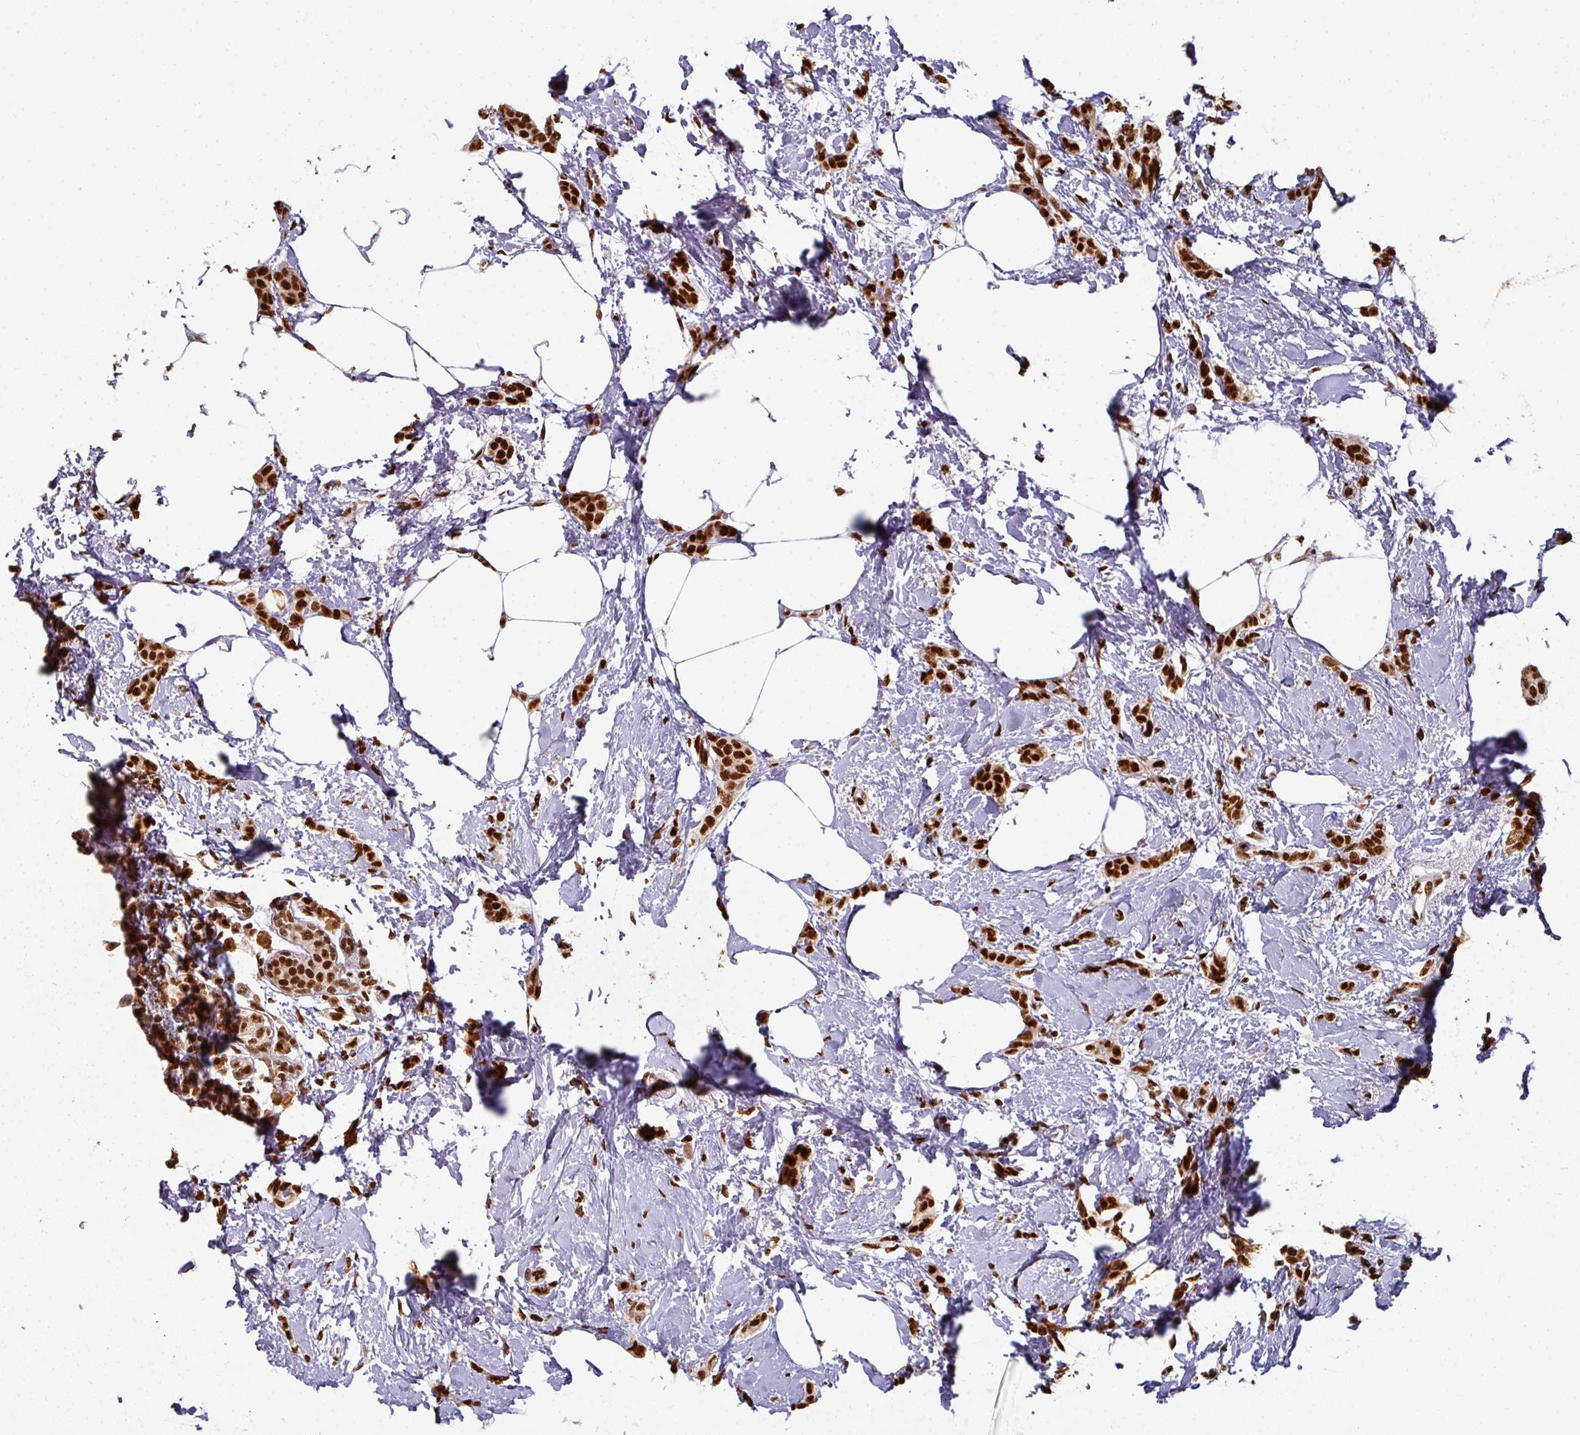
{"staining": {"intensity": "strong", "quantity": ">75%", "location": "nuclear"}, "tissue": "breast cancer", "cell_type": "Tumor cells", "image_type": "cancer", "snomed": [{"axis": "morphology", "description": "Duct carcinoma"}, {"axis": "topography", "description": "Breast"}], "caption": "Immunohistochemical staining of human breast cancer (infiltrating ductal carcinoma) displays high levels of strong nuclear expression in approximately >75% of tumor cells.", "gene": "SIK3", "patient": {"sex": "female", "age": 72}}